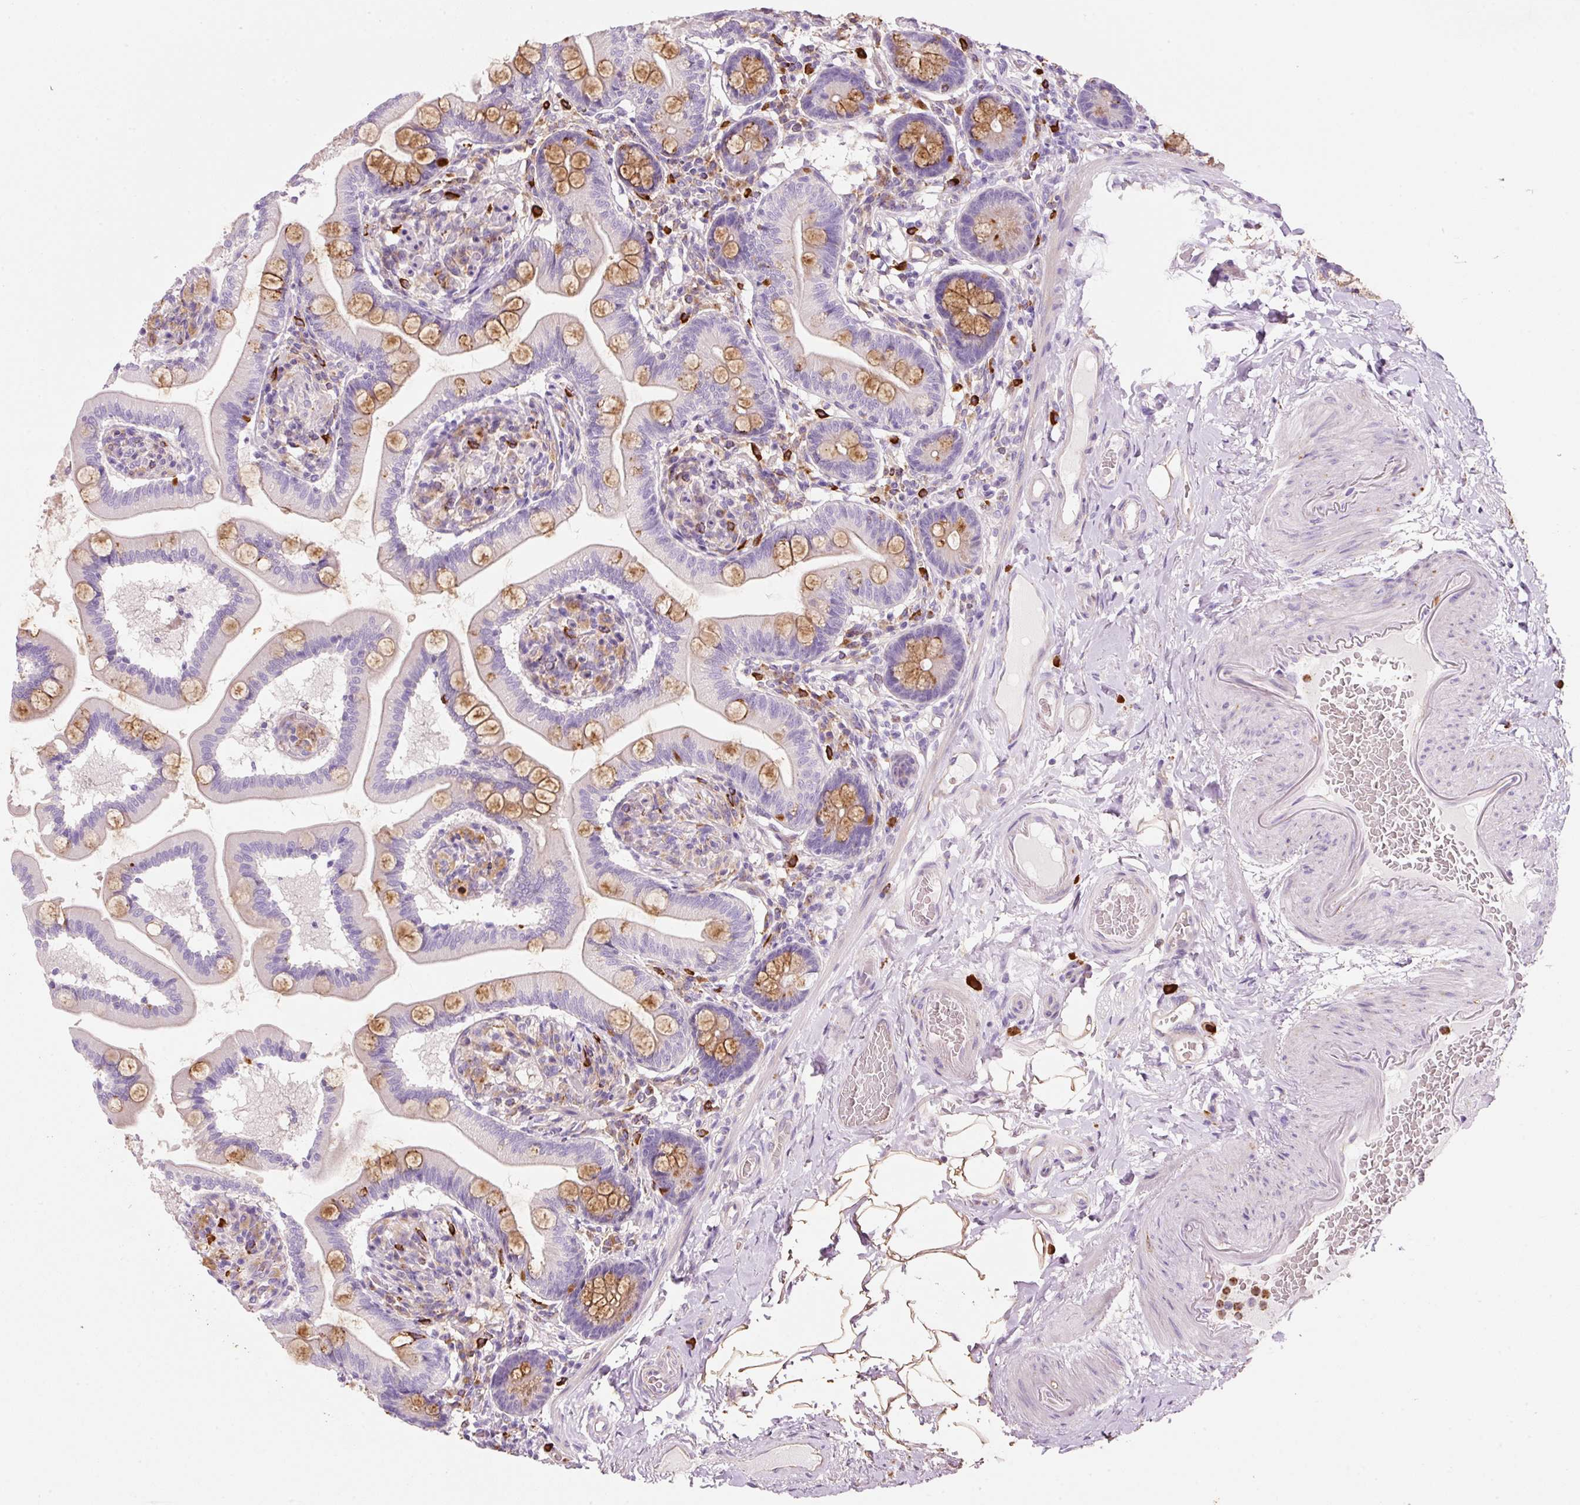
{"staining": {"intensity": "moderate", "quantity": "25%-75%", "location": "cytoplasmic/membranous"}, "tissue": "small intestine", "cell_type": "Glandular cells", "image_type": "normal", "snomed": [{"axis": "morphology", "description": "Normal tissue, NOS"}, {"axis": "topography", "description": "Small intestine"}], "caption": "IHC staining of unremarkable small intestine, which reveals medium levels of moderate cytoplasmic/membranous staining in about 25%-75% of glandular cells indicating moderate cytoplasmic/membranous protein staining. The staining was performed using DAB (3,3'-diaminobenzidine) (brown) for protein detection and nuclei were counterstained in hematoxylin (blue).", "gene": "TMC8", "patient": {"sex": "female", "age": 64}}